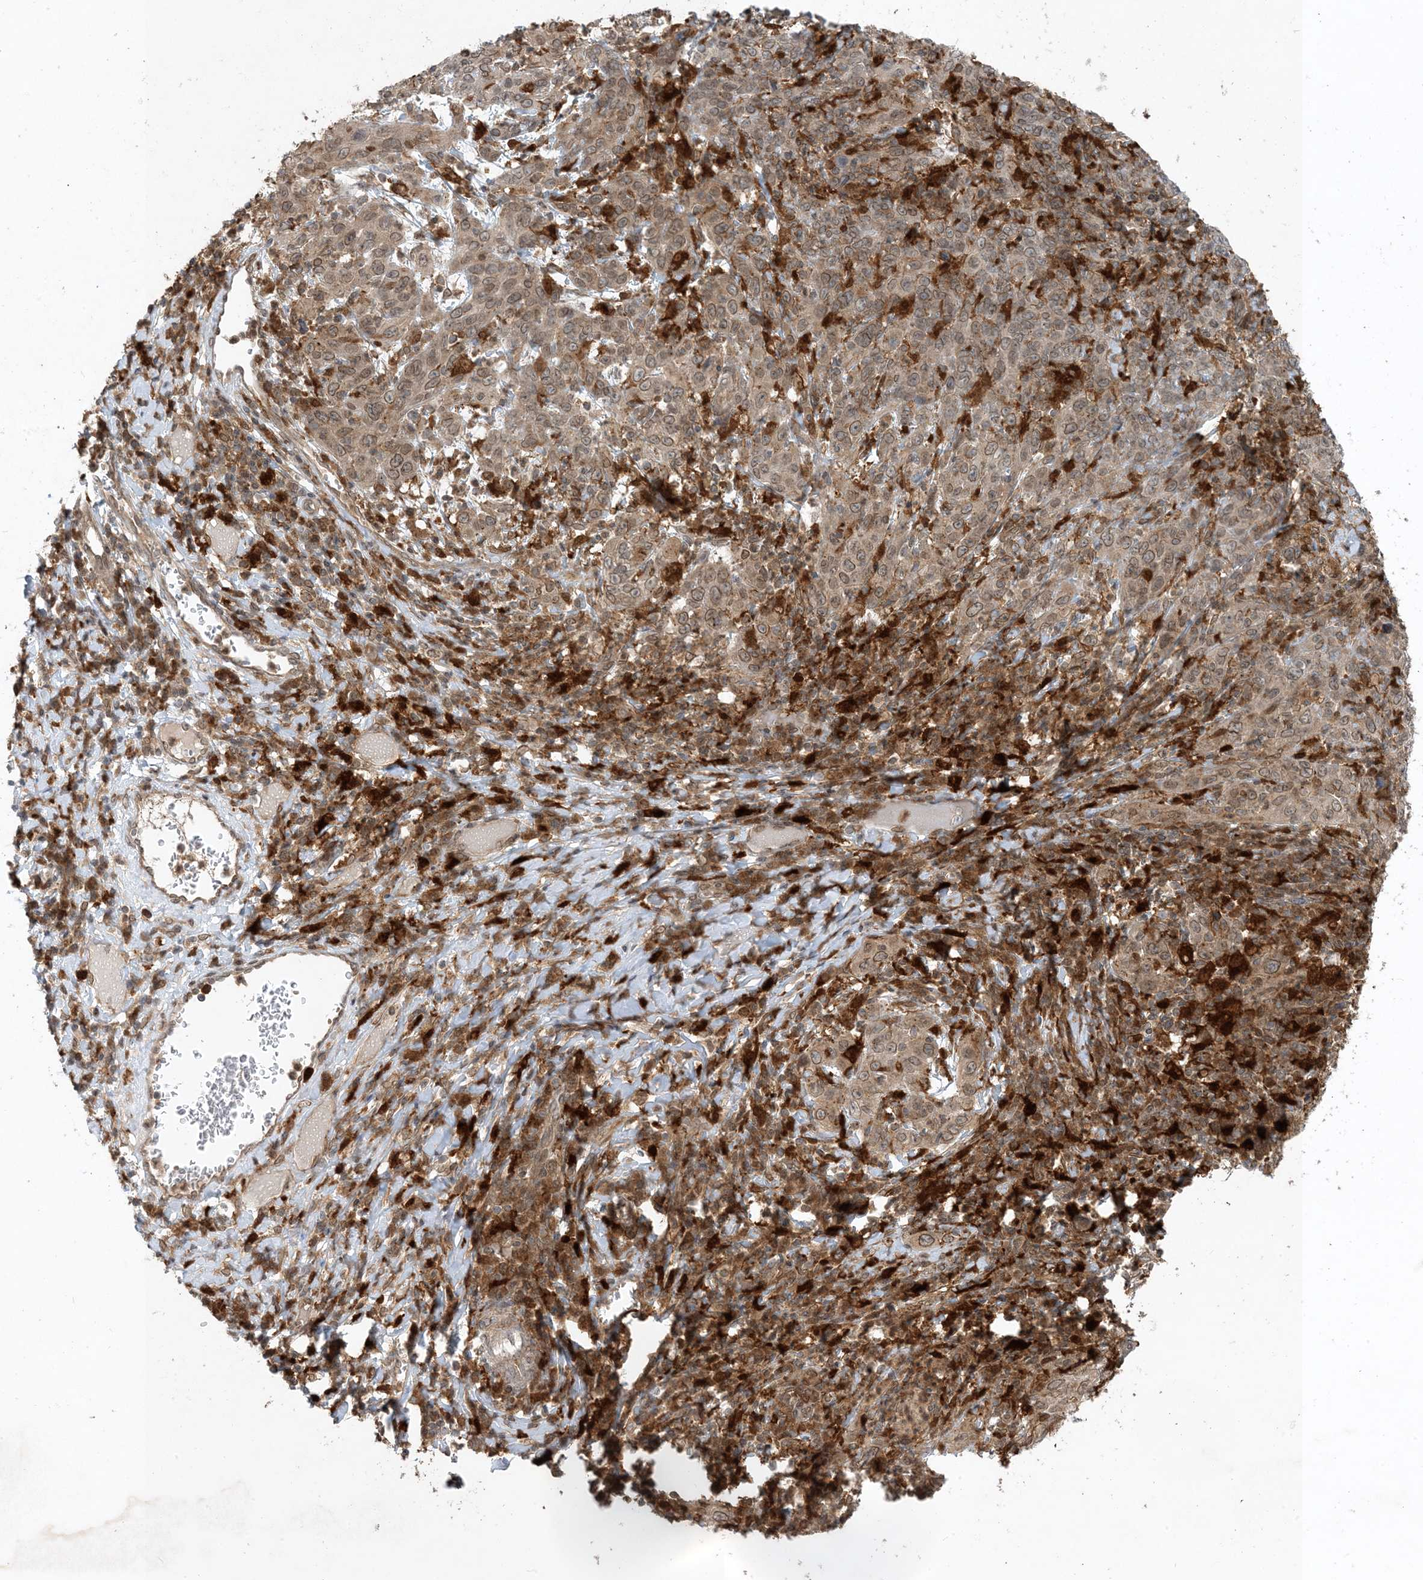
{"staining": {"intensity": "weak", "quantity": ">75%", "location": "cytoplasmic/membranous,nuclear"}, "tissue": "cervical cancer", "cell_type": "Tumor cells", "image_type": "cancer", "snomed": [{"axis": "morphology", "description": "Squamous cell carcinoma, NOS"}, {"axis": "topography", "description": "Cervix"}], "caption": "An immunohistochemistry histopathology image of tumor tissue is shown. Protein staining in brown shows weak cytoplasmic/membranous and nuclear positivity in cervical cancer within tumor cells.", "gene": "NAGK", "patient": {"sex": "female", "age": 46}}